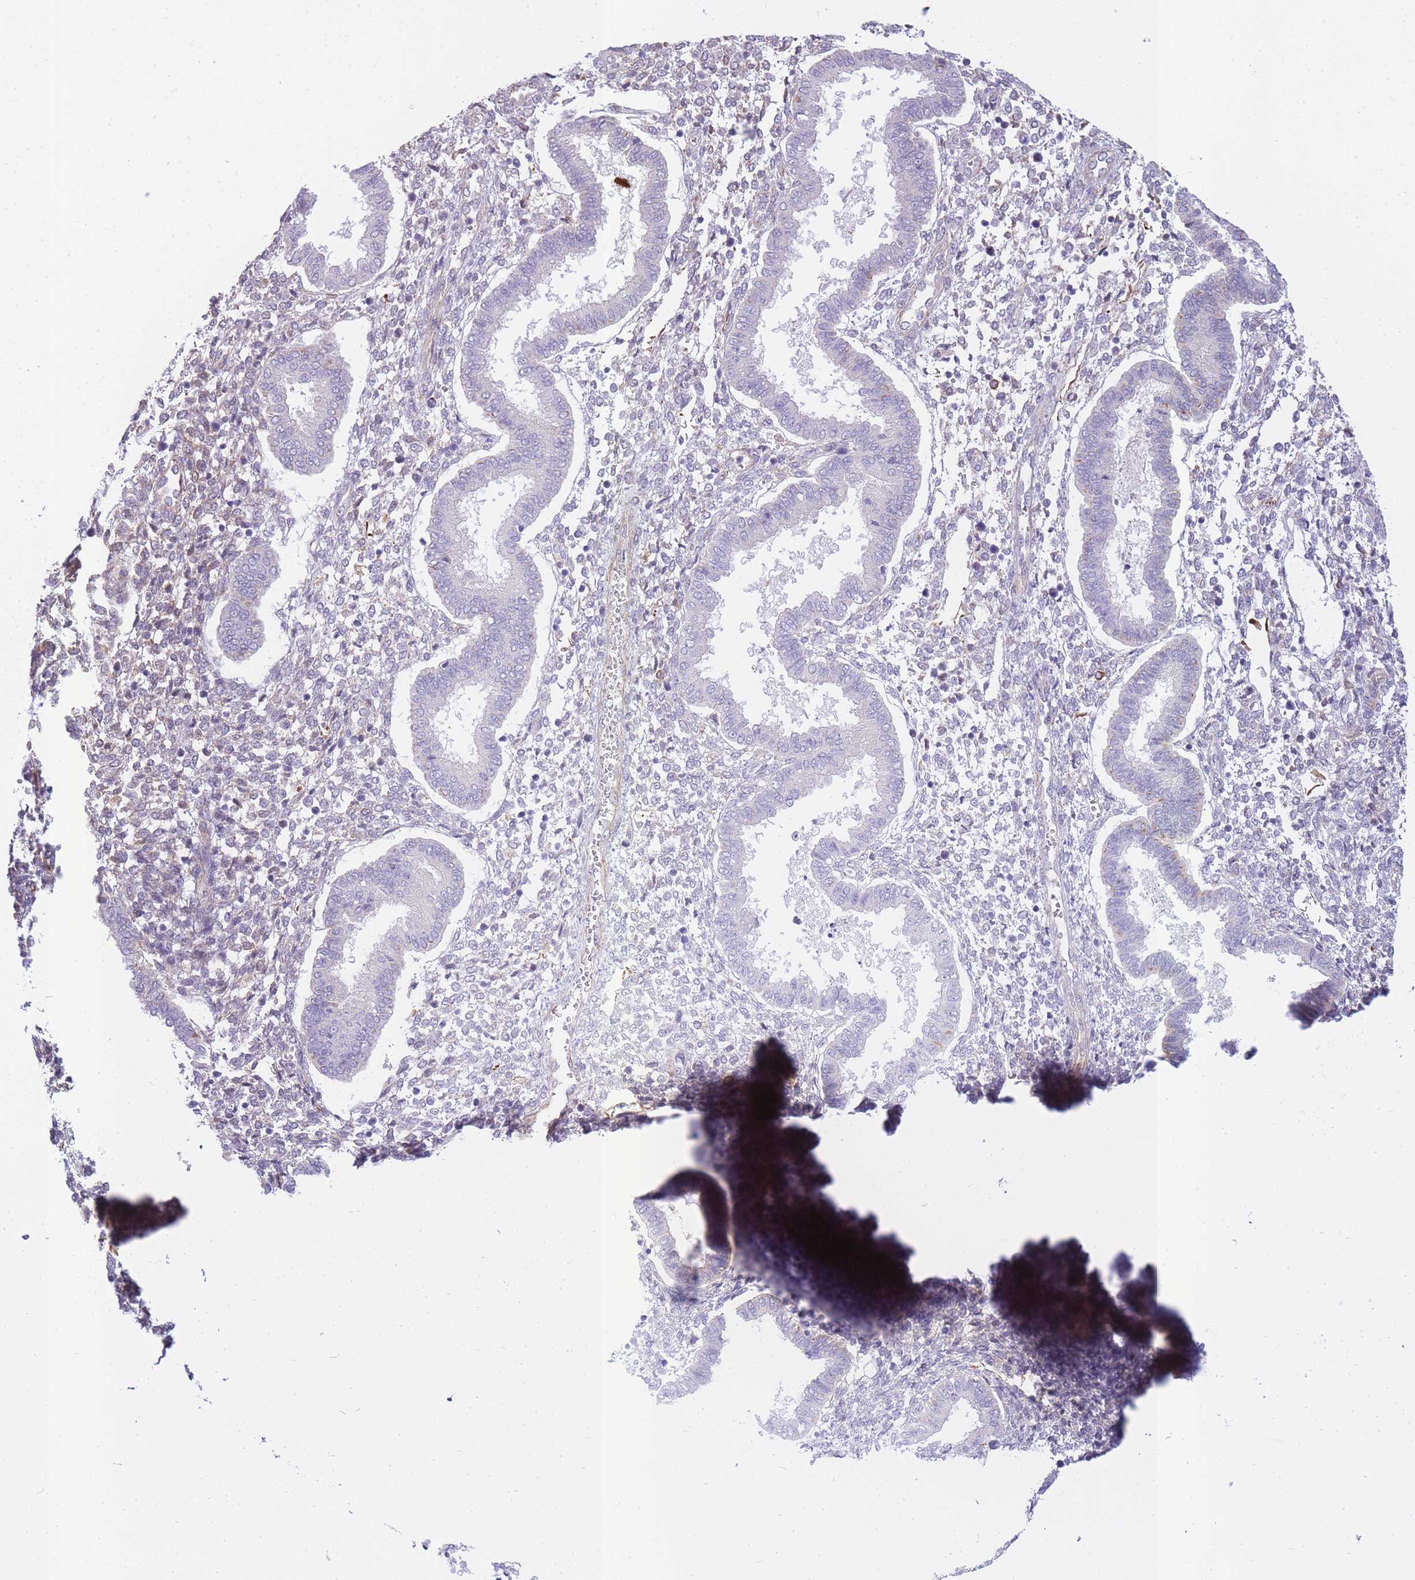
{"staining": {"intensity": "moderate", "quantity": "25%-75%", "location": "cytoplasmic/membranous"}, "tissue": "endometrium", "cell_type": "Cells in endometrial stroma", "image_type": "normal", "snomed": [{"axis": "morphology", "description": "Normal tissue, NOS"}, {"axis": "topography", "description": "Endometrium"}], "caption": "Immunohistochemical staining of normal endometrium reveals moderate cytoplasmic/membranous protein staining in about 25%-75% of cells in endometrial stroma.", "gene": "ECPAS", "patient": {"sex": "female", "age": 24}}